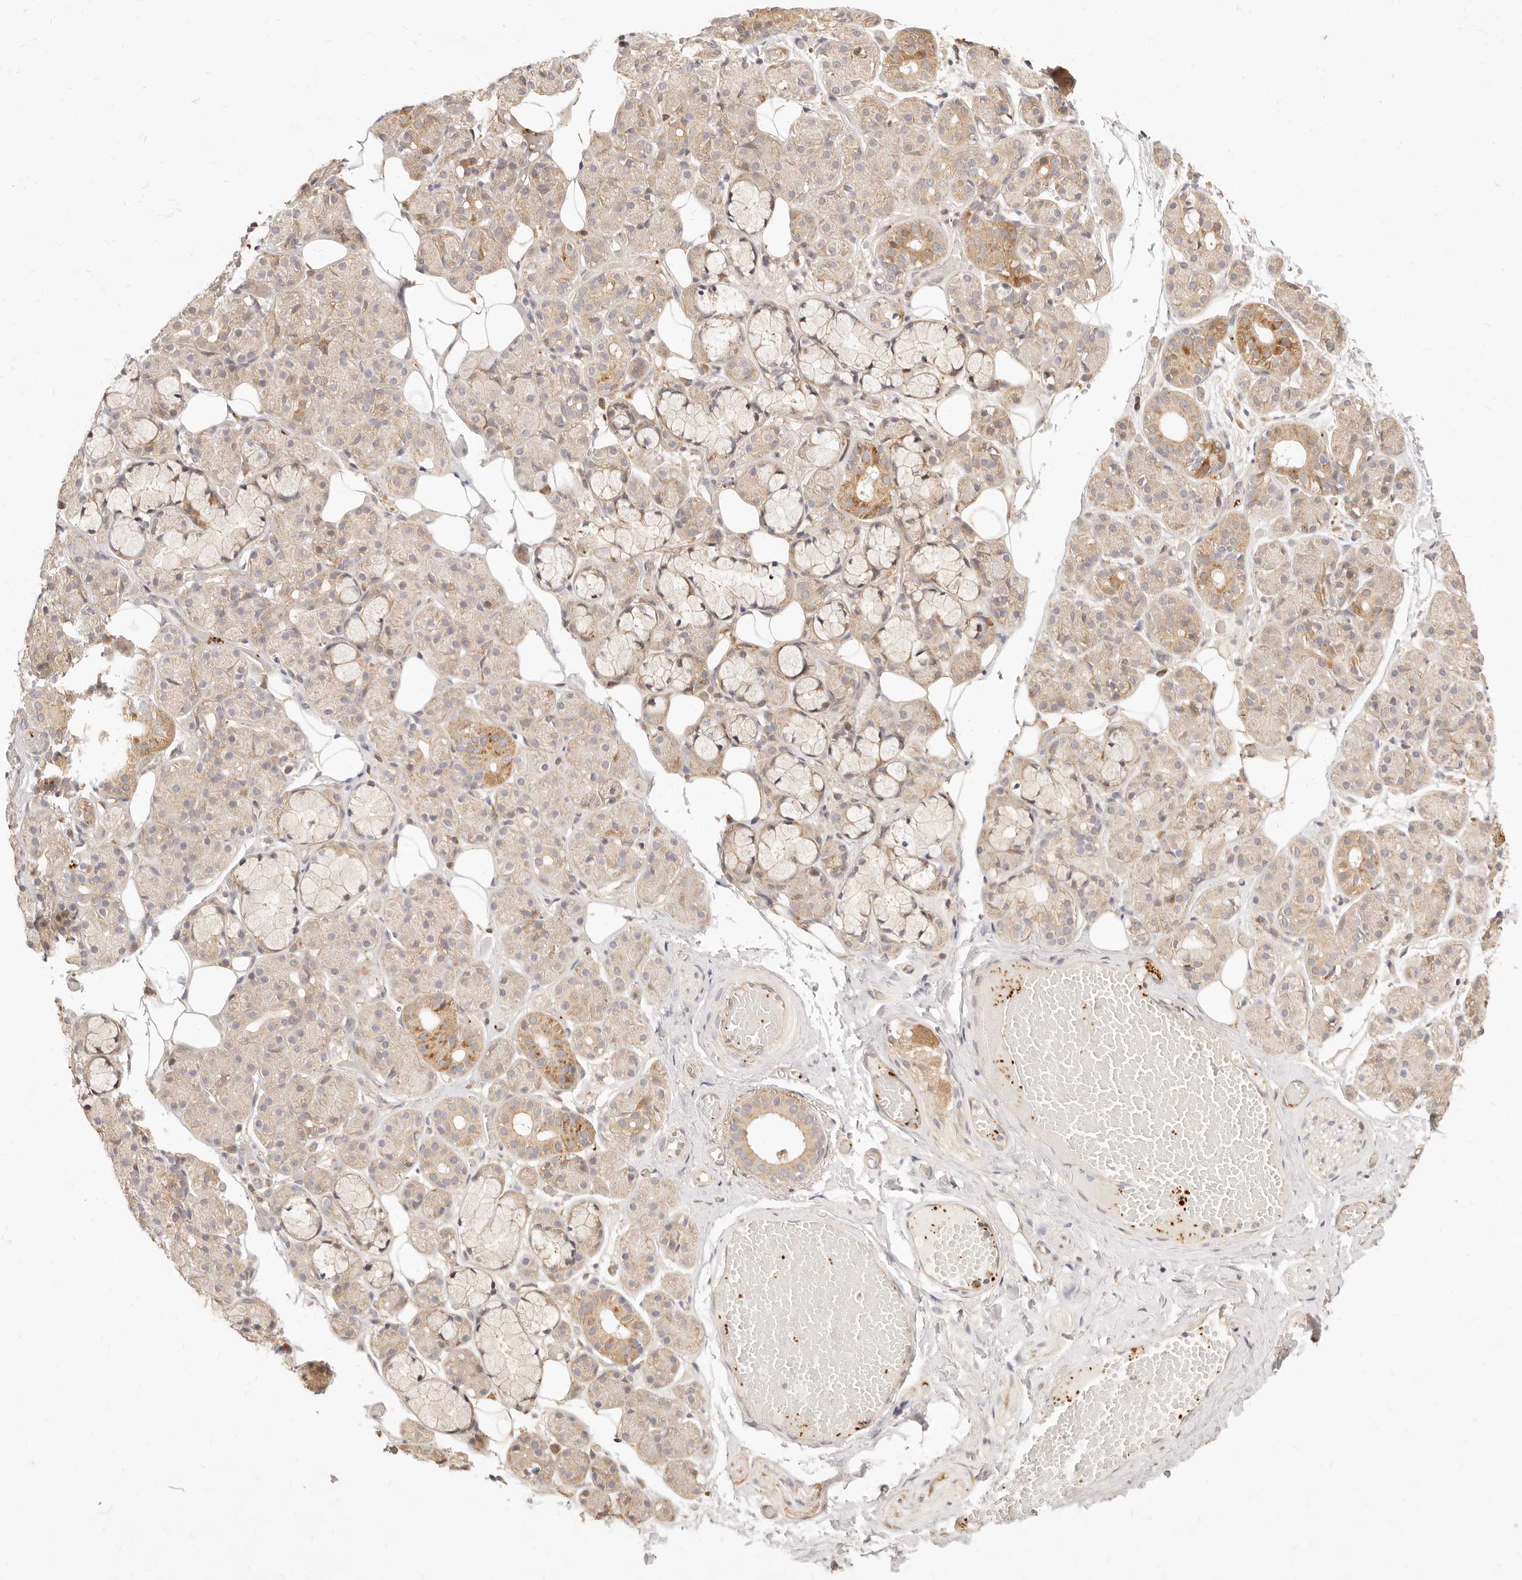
{"staining": {"intensity": "moderate", "quantity": "25%-75%", "location": "cytoplasmic/membranous"}, "tissue": "salivary gland", "cell_type": "Glandular cells", "image_type": "normal", "snomed": [{"axis": "morphology", "description": "Normal tissue, NOS"}, {"axis": "topography", "description": "Salivary gland"}], "caption": "Immunohistochemistry (IHC) image of normal human salivary gland stained for a protein (brown), which demonstrates medium levels of moderate cytoplasmic/membranous positivity in approximately 25%-75% of glandular cells.", "gene": "UBXN10", "patient": {"sex": "male", "age": 63}}